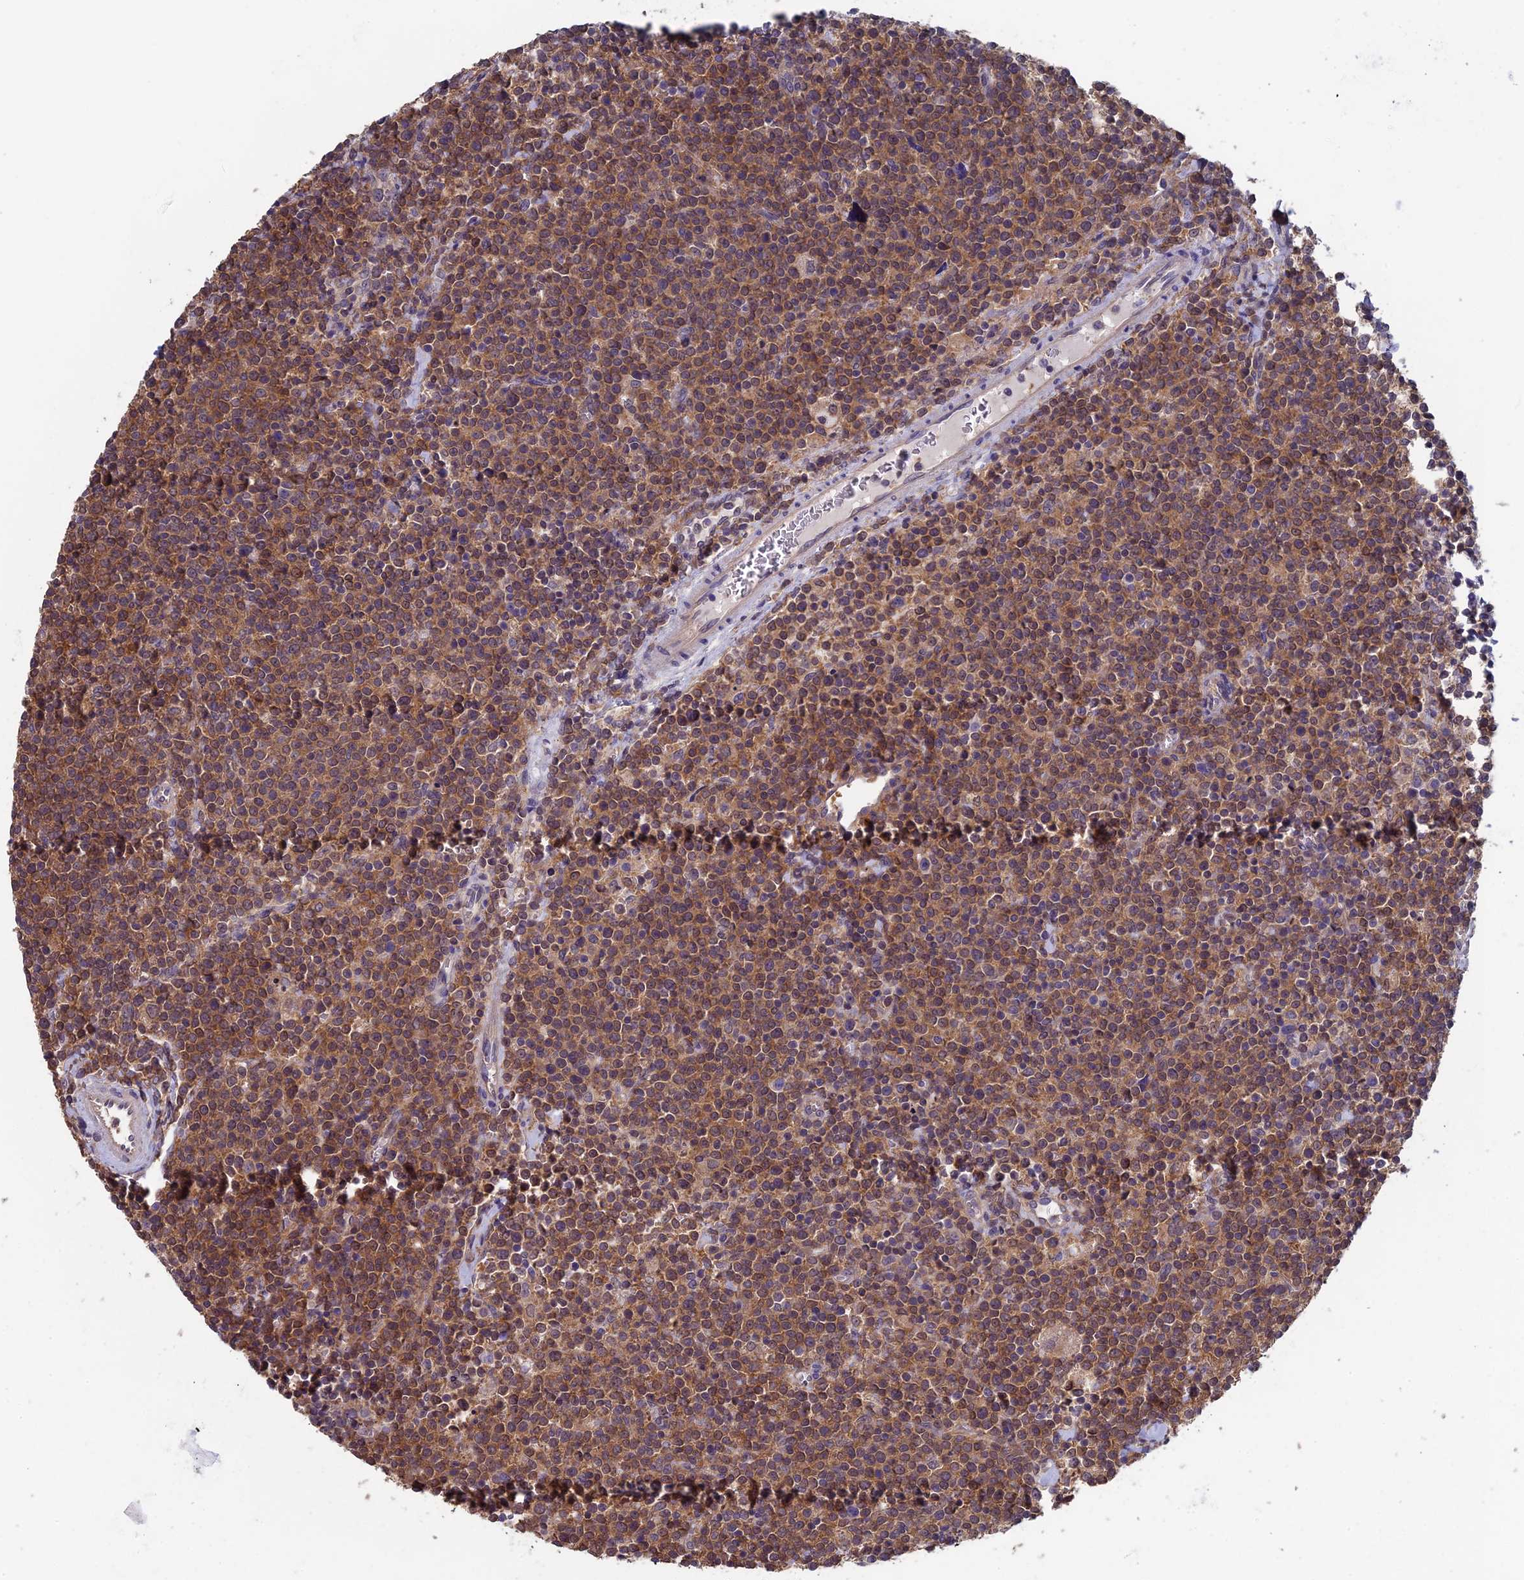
{"staining": {"intensity": "moderate", "quantity": ">75%", "location": "cytoplasmic/membranous"}, "tissue": "lymphoma", "cell_type": "Tumor cells", "image_type": "cancer", "snomed": [{"axis": "morphology", "description": "Malignant lymphoma, non-Hodgkin's type, High grade"}, {"axis": "topography", "description": "Lymph node"}], "caption": "A high-resolution histopathology image shows IHC staining of high-grade malignant lymphoma, non-Hodgkin's type, which reveals moderate cytoplasmic/membranous positivity in approximately >75% of tumor cells. (IHC, brightfield microscopy, high magnification).", "gene": "LCMT1", "patient": {"sex": "male", "age": 61}}